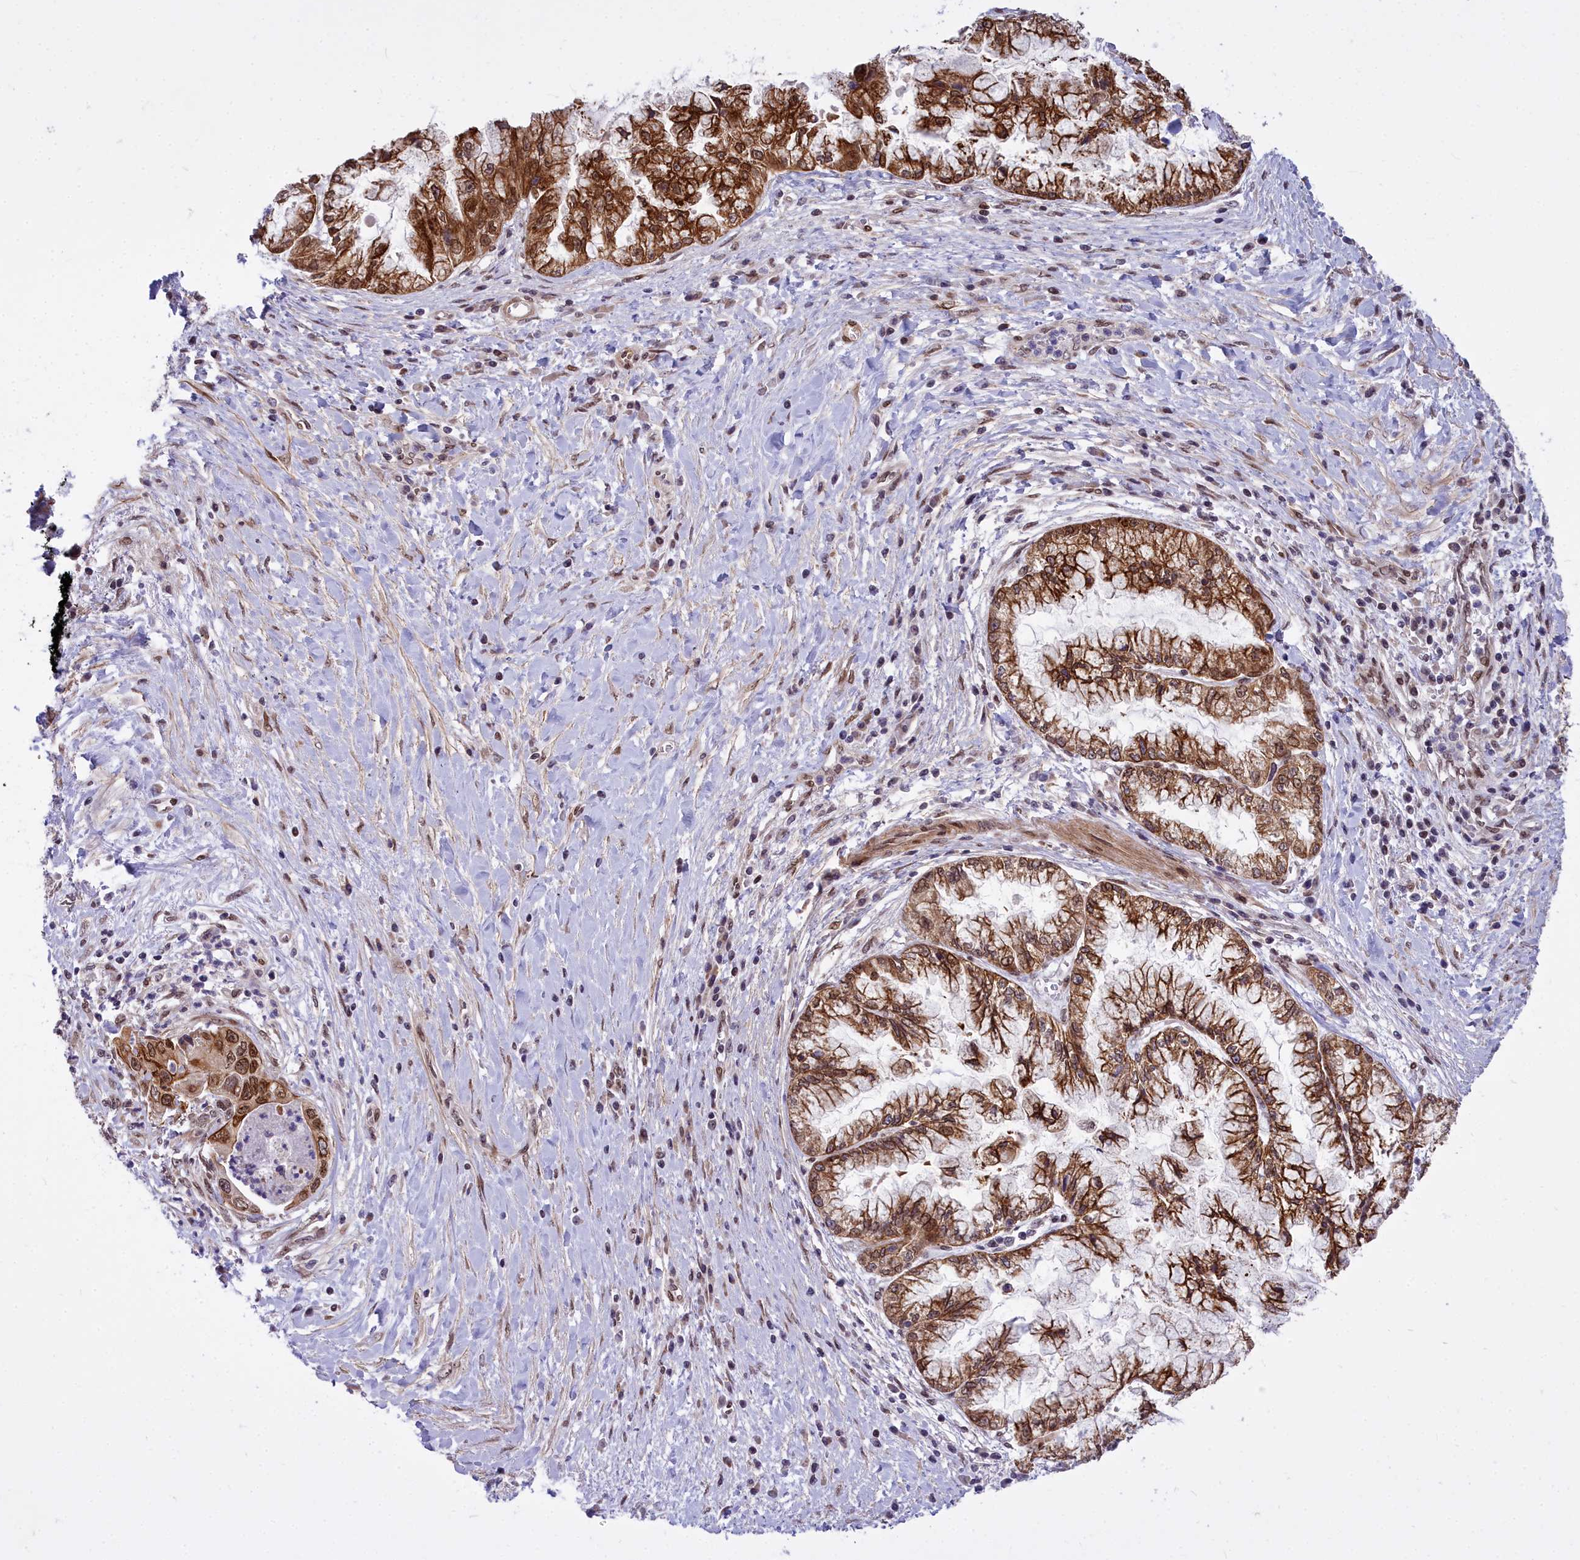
{"staining": {"intensity": "strong", "quantity": ">75%", "location": "cytoplasmic/membranous,nuclear"}, "tissue": "pancreatic cancer", "cell_type": "Tumor cells", "image_type": "cancer", "snomed": [{"axis": "morphology", "description": "Adenocarcinoma, NOS"}, {"axis": "topography", "description": "Pancreas"}], "caption": "Immunohistochemical staining of human adenocarcinoma (pancreatic) displays strong cytoplasmic/membranous and nuclear protein positivity in about >75% of tumor cells. (DAB (3,3'-diaminobenzidine) IHC with brightfield microscopy, high magnification).", "gene": "ABCB8", "patient": {"sex": "male", "age": 73}}